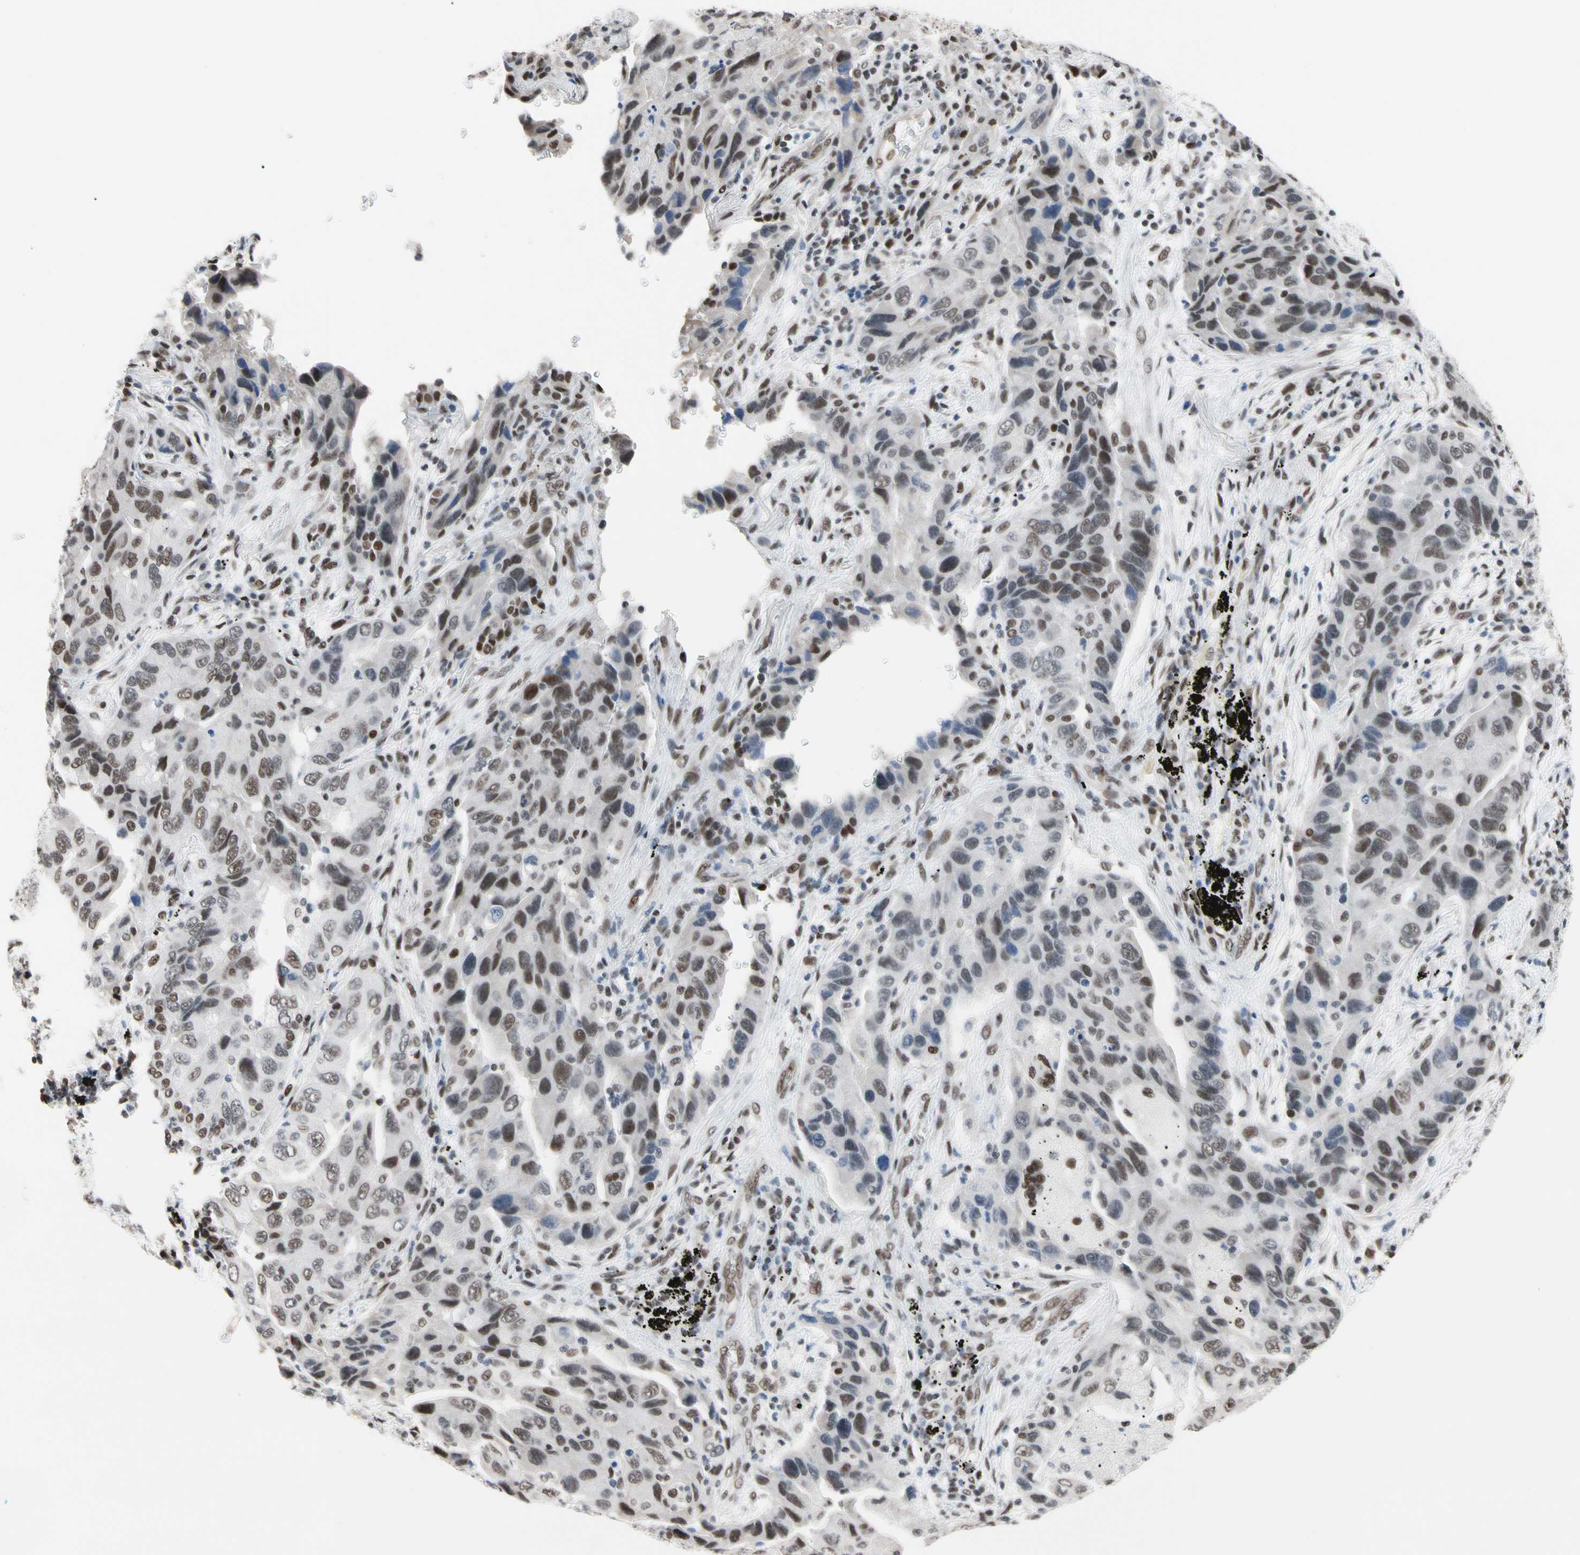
{"staining": {"intensity": "moderate", "quantity": ">75%", "location": "nuclear"}, "tissue": "lung cancer", "cell_type": "Tumor cells", "image_type": "cancer", "snomed": [{"axis": "morphology", "description": "Adenocarcinoma, NOS"}, {"axis": "topography", "description": "Lung"}], "caption": "DAB (3,3'-diaminobenzidine) immunohistochemical staining of adenocarcinoma (lung) reveals moderate nuclear protein staining in about >75% of tumor cells.", "gene": "FAM98B", "patient": {"sex": "female", "age": 65}}